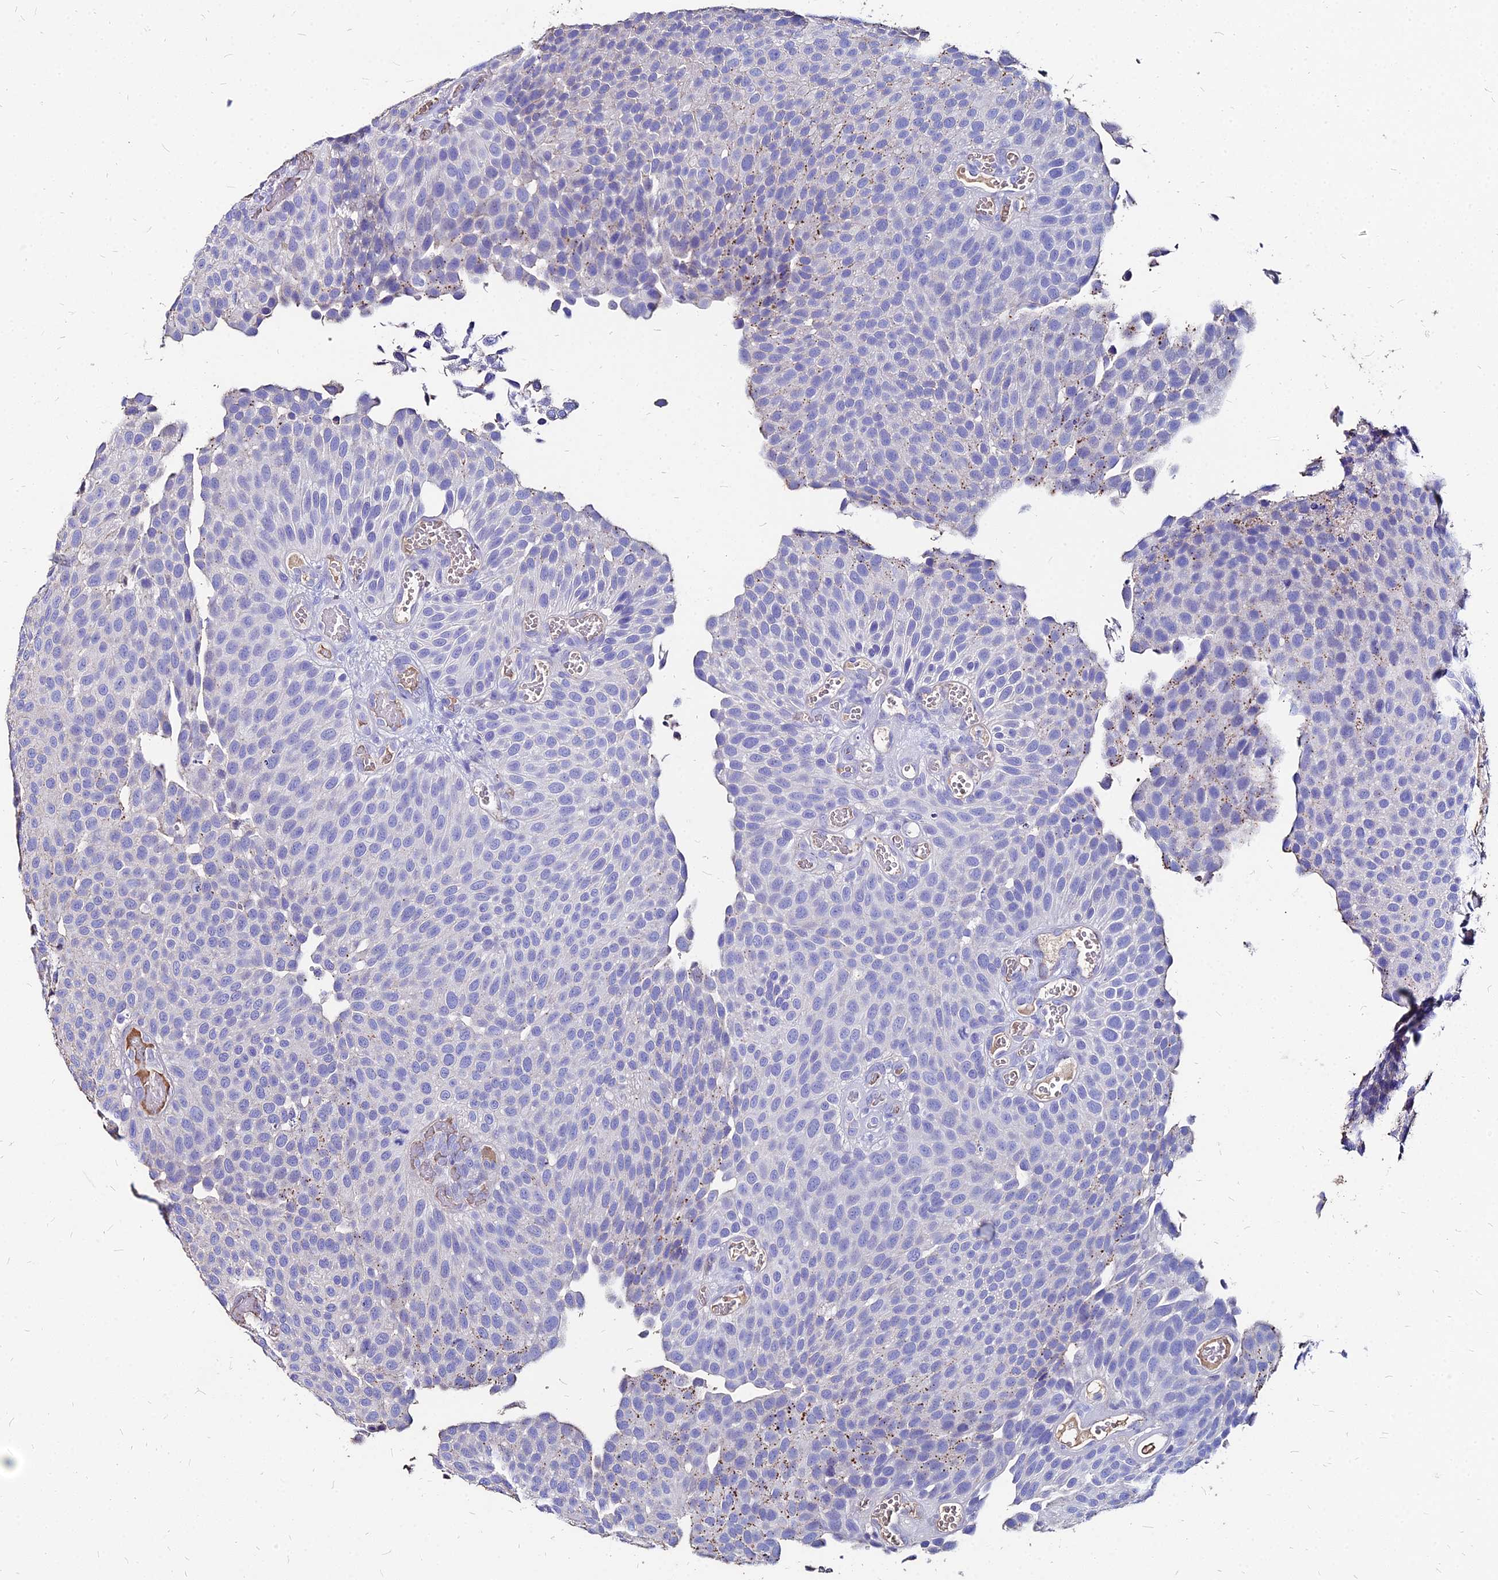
{"staining": {"intensity": "negative", "quantity": "none", "location": "none"}, "tissue": "urothelial cancer", "cell_type": "Tumor cells", "image_type": "cancer", "snomed": [{"axis": "morphology", "description": "Urothelial carcinoma, Low grade"}, {"axis": "topography", "description": "Urinary bladder"}], "caption": "Tumor cells are negative for protein expression in human urothelial cancer. (DAB IHC with hematoxylin counter stain).", "gene": "NME5", "patient": {"sex": "male", "age": 89}}